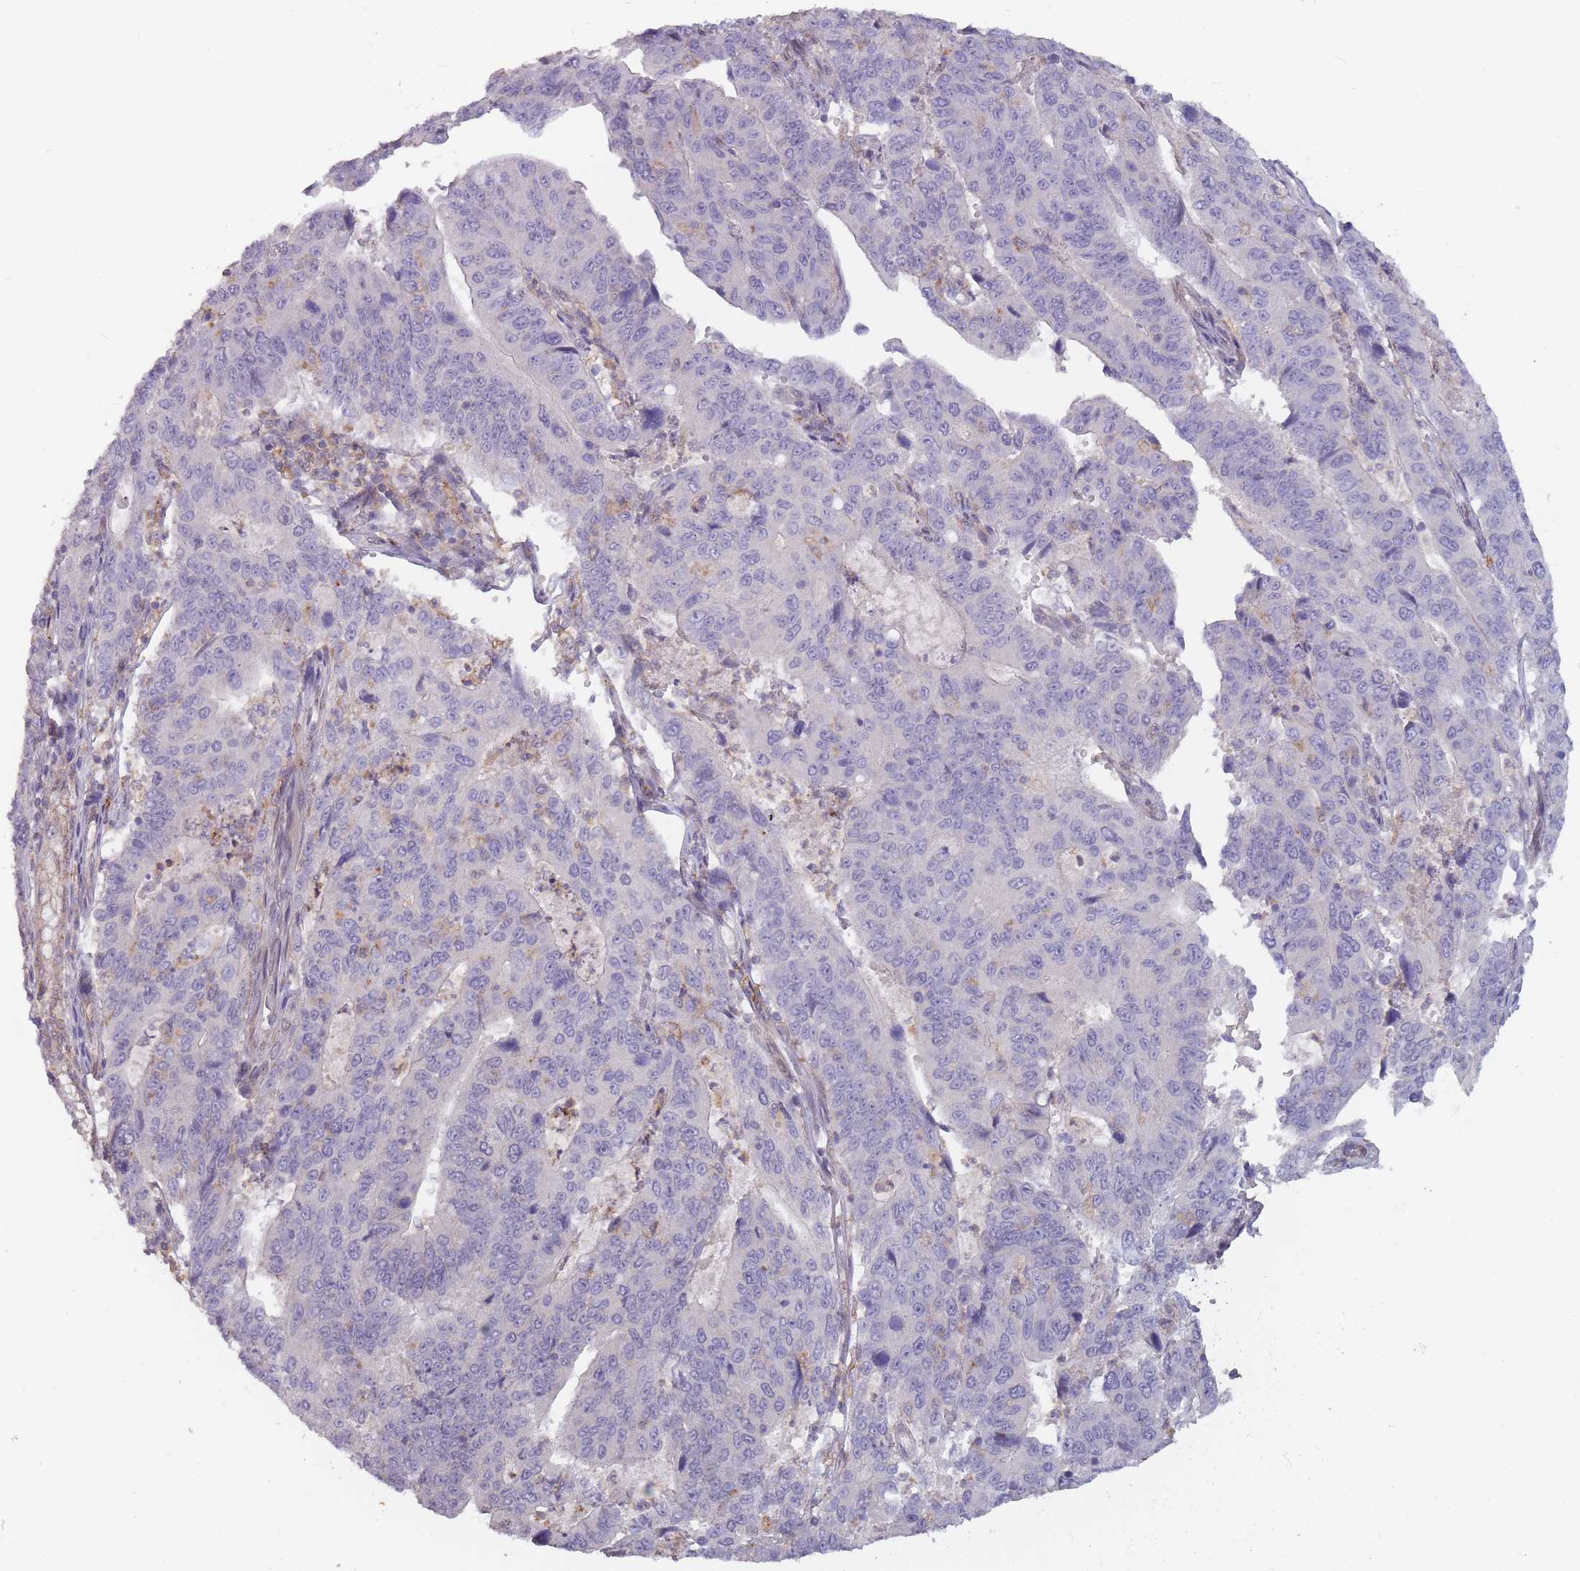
{"staining": {"intensity": "negative", "quantity": "none", "location": "none"}, "tissue": "stomach cancer", "cell_type": "Tumor cells", "image_type": "cancer", "snomed": [{"axis": "morphology", "description": "Adenocarcinoma, NOS"}, {"axis": "topography", "description": "Stomach"}], "caption": "This is a micrograph of IHC staining of stomach cancer (adenocarcinoma), which shows no staining in tumor cells. (Immunohistochemistry, brightfield microscopy, high magnification).", "gene": "TET3", "patient": {"sex": "male", "age": 59}}